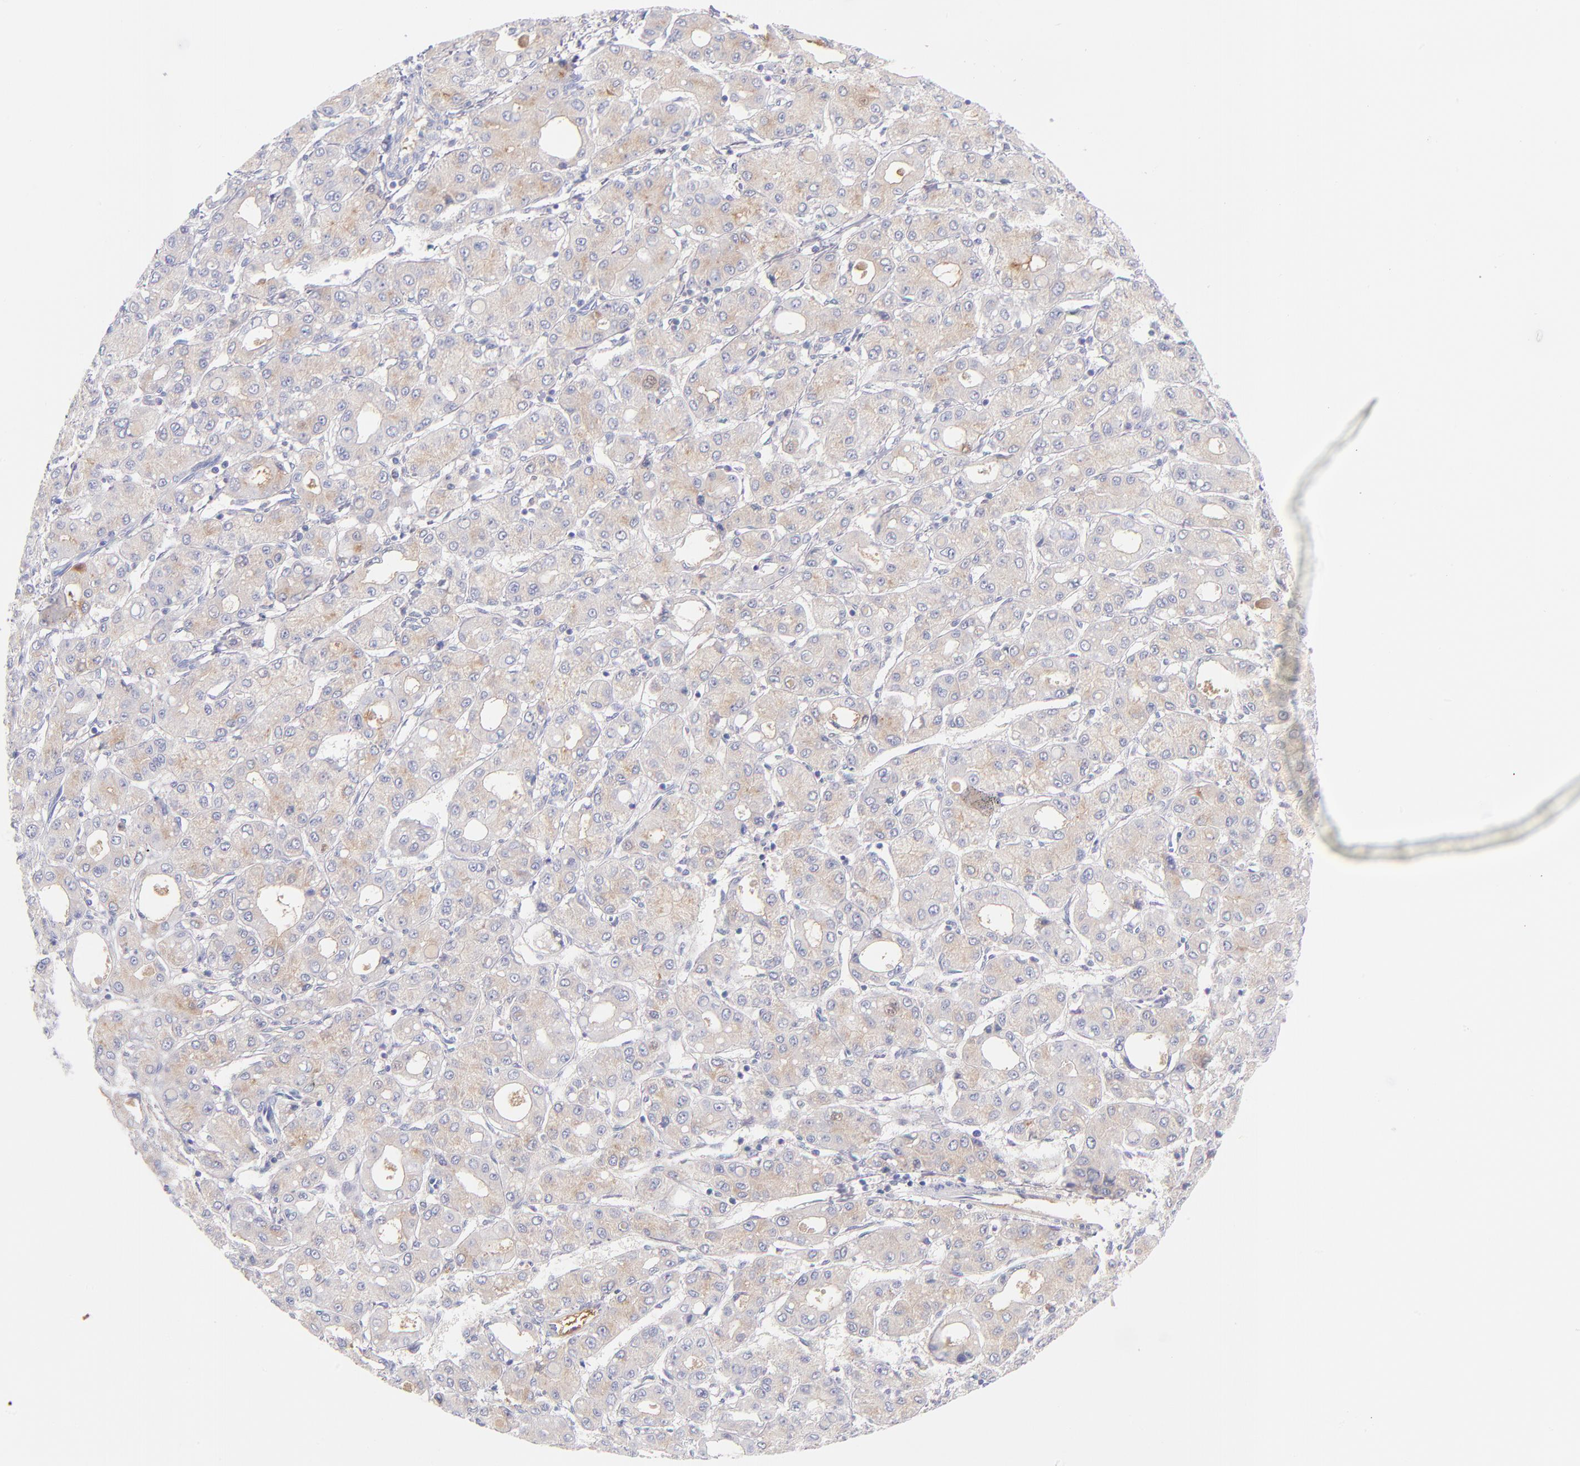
{"staining": {"intensity": "weak", "quantity": ">75%", "location": "cytoplasmic/membranous"}, "tissue": "liver cancer", "cell_type": "Tumor cells", "image_type": "cancer", "snomed": [{"axis": "morphology", "description": "Carcinoma, Hepatocellular, NOS"}, {"axis": "topography", "description": "Liver"}], "caption": "Protein analysis of liver hepatocellular carcinoma tissue shows weak cytoplasmic/membranous expression in about >75% of tumor cells.", "gene": "HP", "patient": {"sex": "male", "age": 69}}